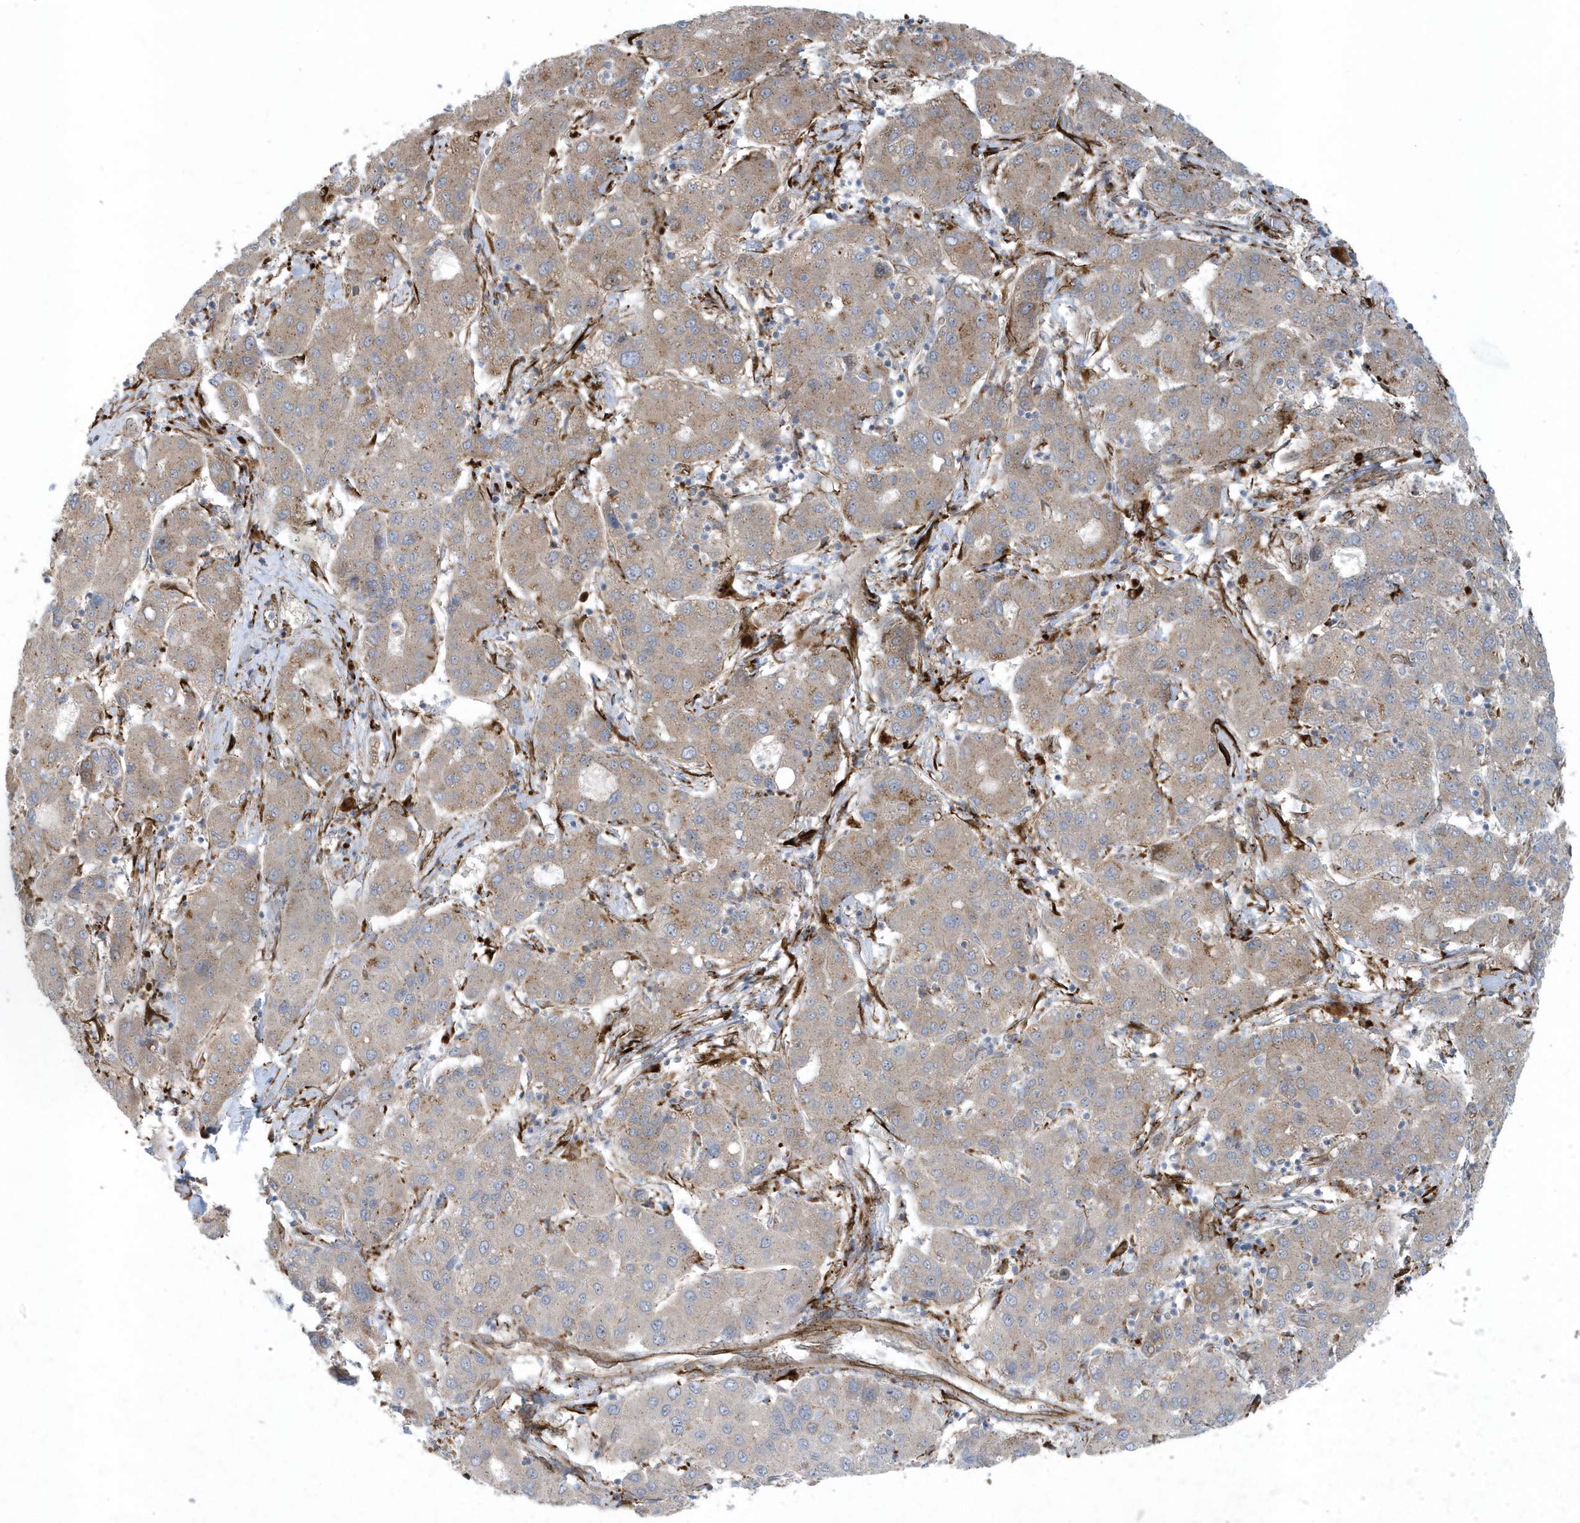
{"staining": {"intensity": "weak", "quantity": ">75%", "location": "cytoplasmic/membranous"}, "tissue": "liver cancer", "cell_type": "Tumor cells", "image_type": "cancer", "snomed": [{"axis": "morphology", "description": "Carcinoma, Hepatocellular, NOS"}, {"axis": "topography", "description": "Liver"}], "caption": "A brown stain highlights weak cytoplasmic/membranous staining of a protein in human liver cancer tumor cells.", "gene": "FAM98A", "patient": {"sex": "male", "age": 65}}